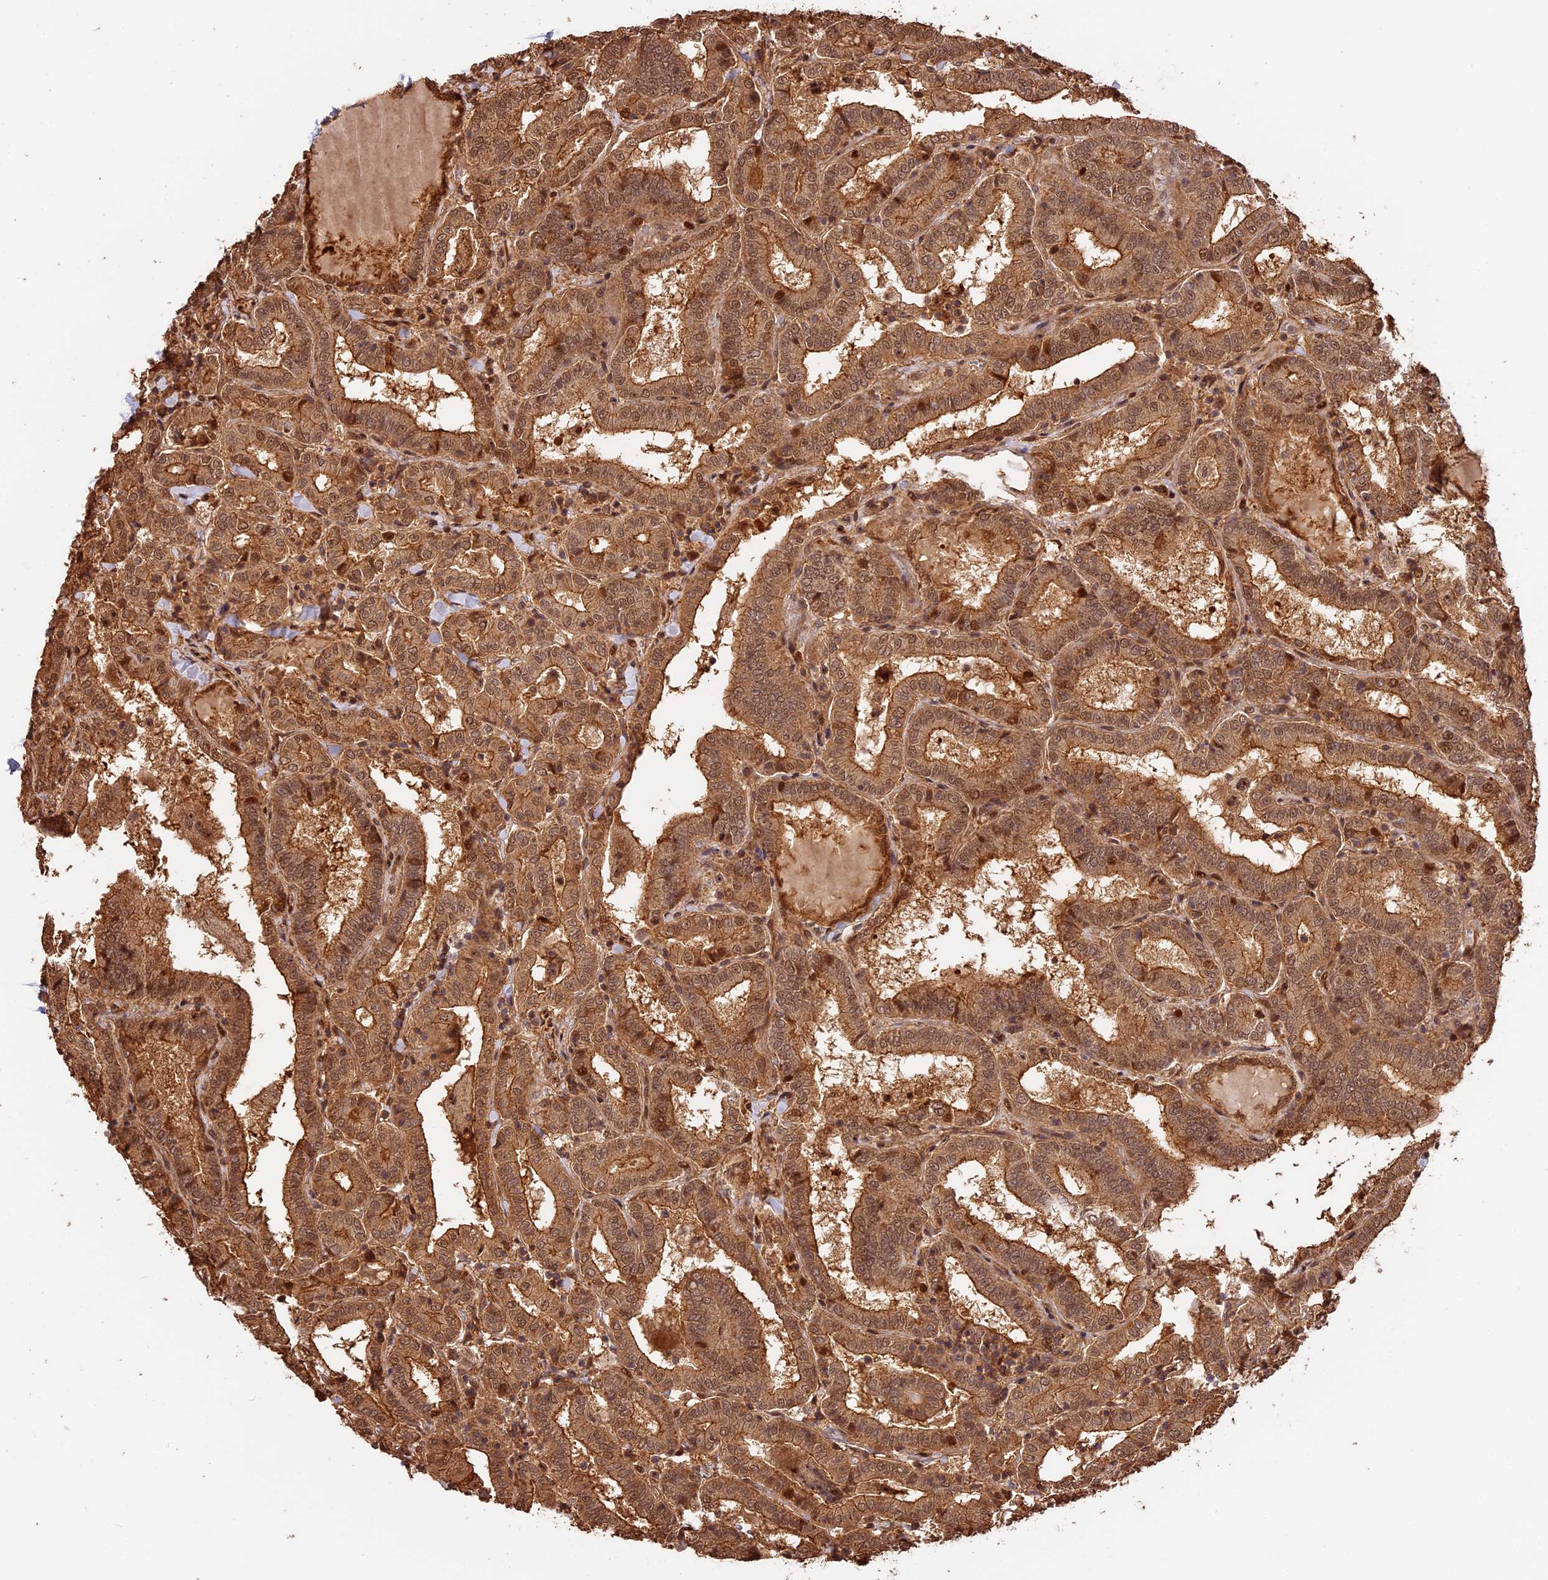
{"staining": {"intensity": "moderate", "quantity": ">75%", "location": "cytoplasmic/membranous,nuclear"}, "tissue": "thyroid cancer", "cell_type": "Tumor cells", "image_type": "cancer", "snomed": [{"axis": "morphology", "description": "Papillary adenocarcinoma, NOS"}, {"axis": "topography", "description": "Thyroid gland"}], "caption": "Immunohistochemistry of thyroid cancer displays medium levels of moderate cytoplasmic/membranous and nuclear staining in approximately >75% of tumor cells.", "gene": "PPP1R37", "patient": {"sex": "female", "age": 72}}